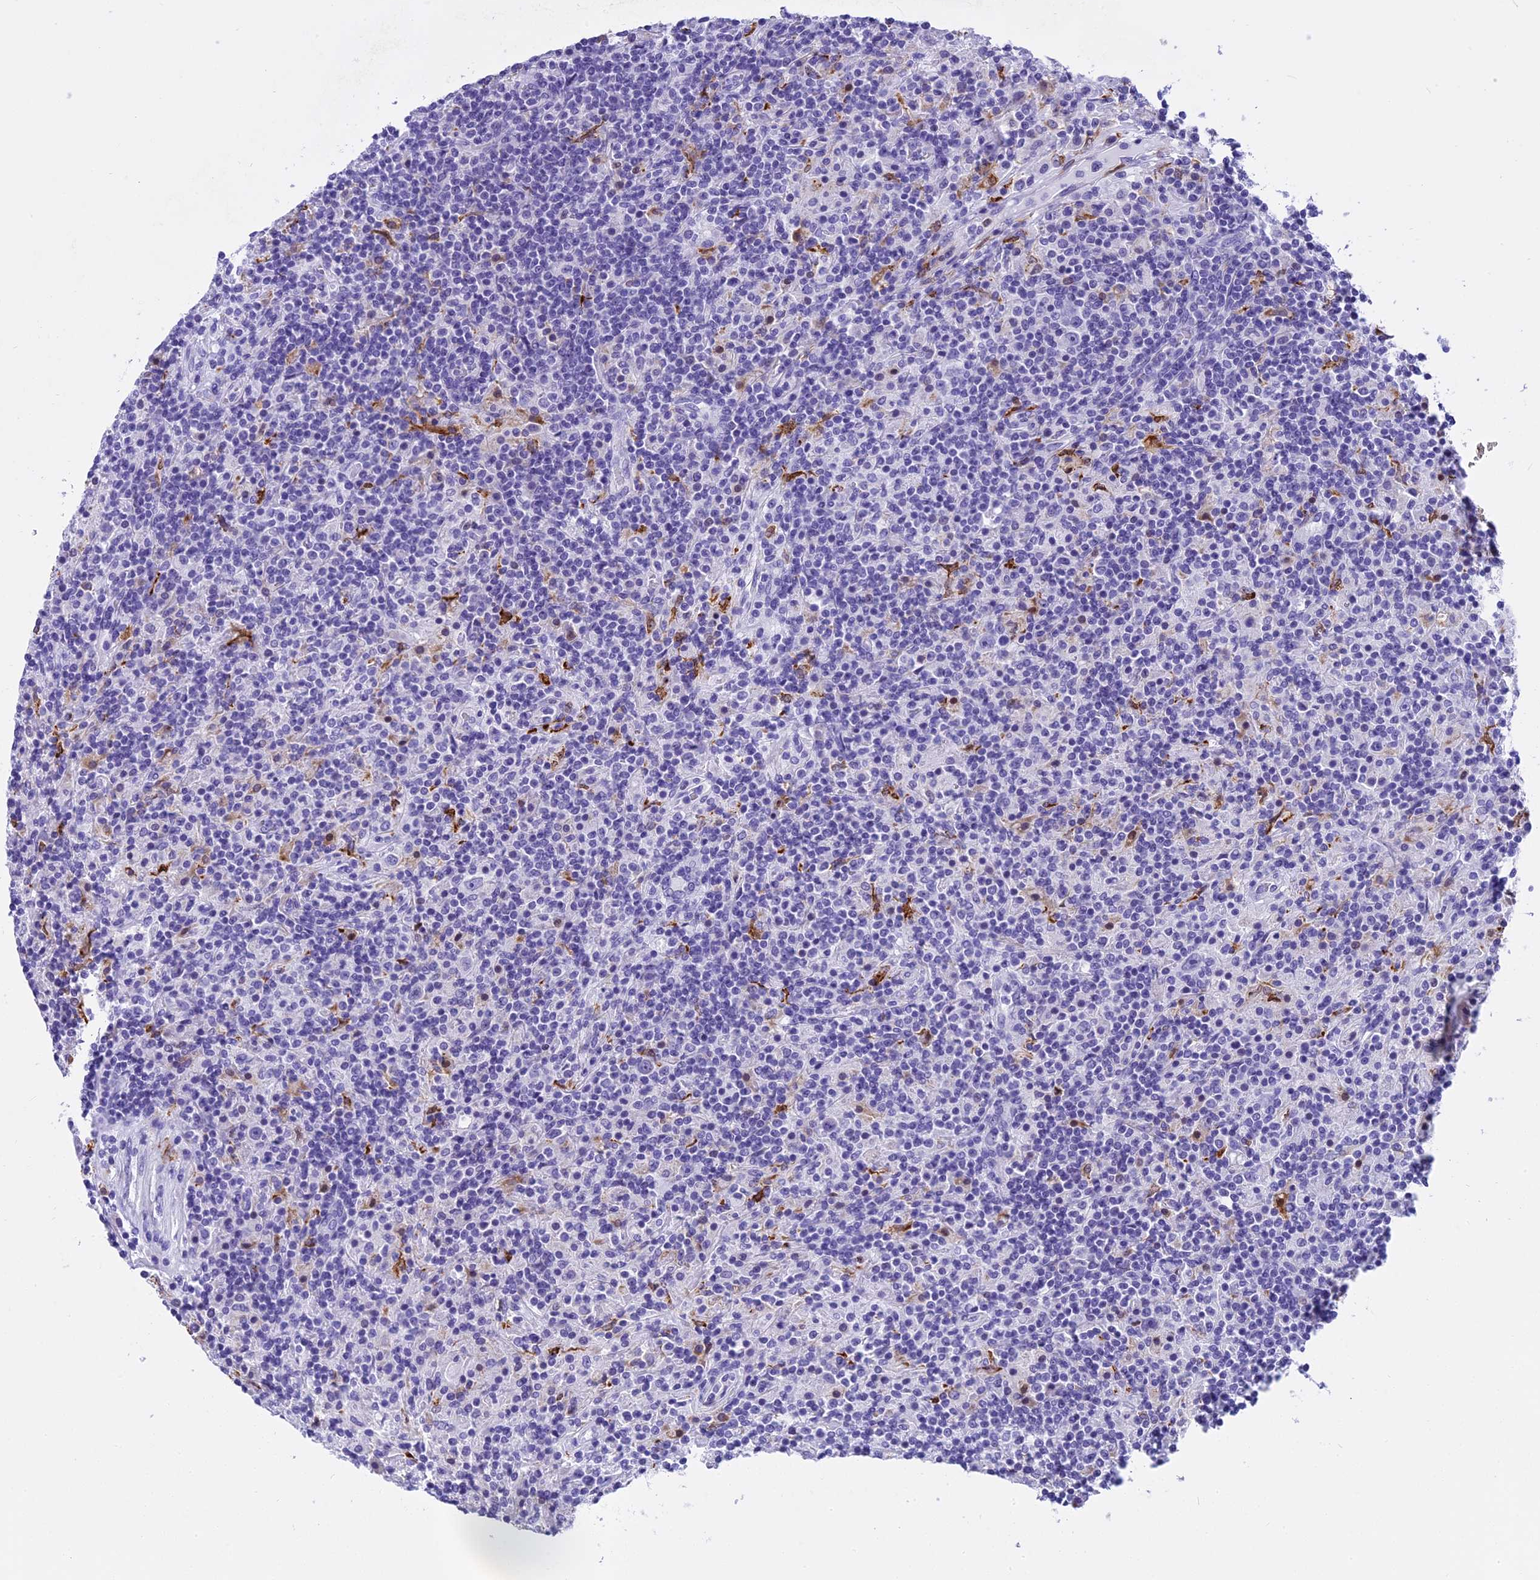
{"staining": {"intensity": "negative", "quantity": "none", "location": "none"}, "tissue": "lymphoma", "cell_type": "Tumor cells", "image_type": "cancer", "snomed": [{"axis": "morphology", "description": "Hodgkin's disease, NOS"}, {"axis": "topography", "description": "Lymph node"}], "caption": "IHC of human lymphoma shows no staining in tumor cells.", "gene": "KCTD14", "patient": {"sex": "male", "age": 70}}